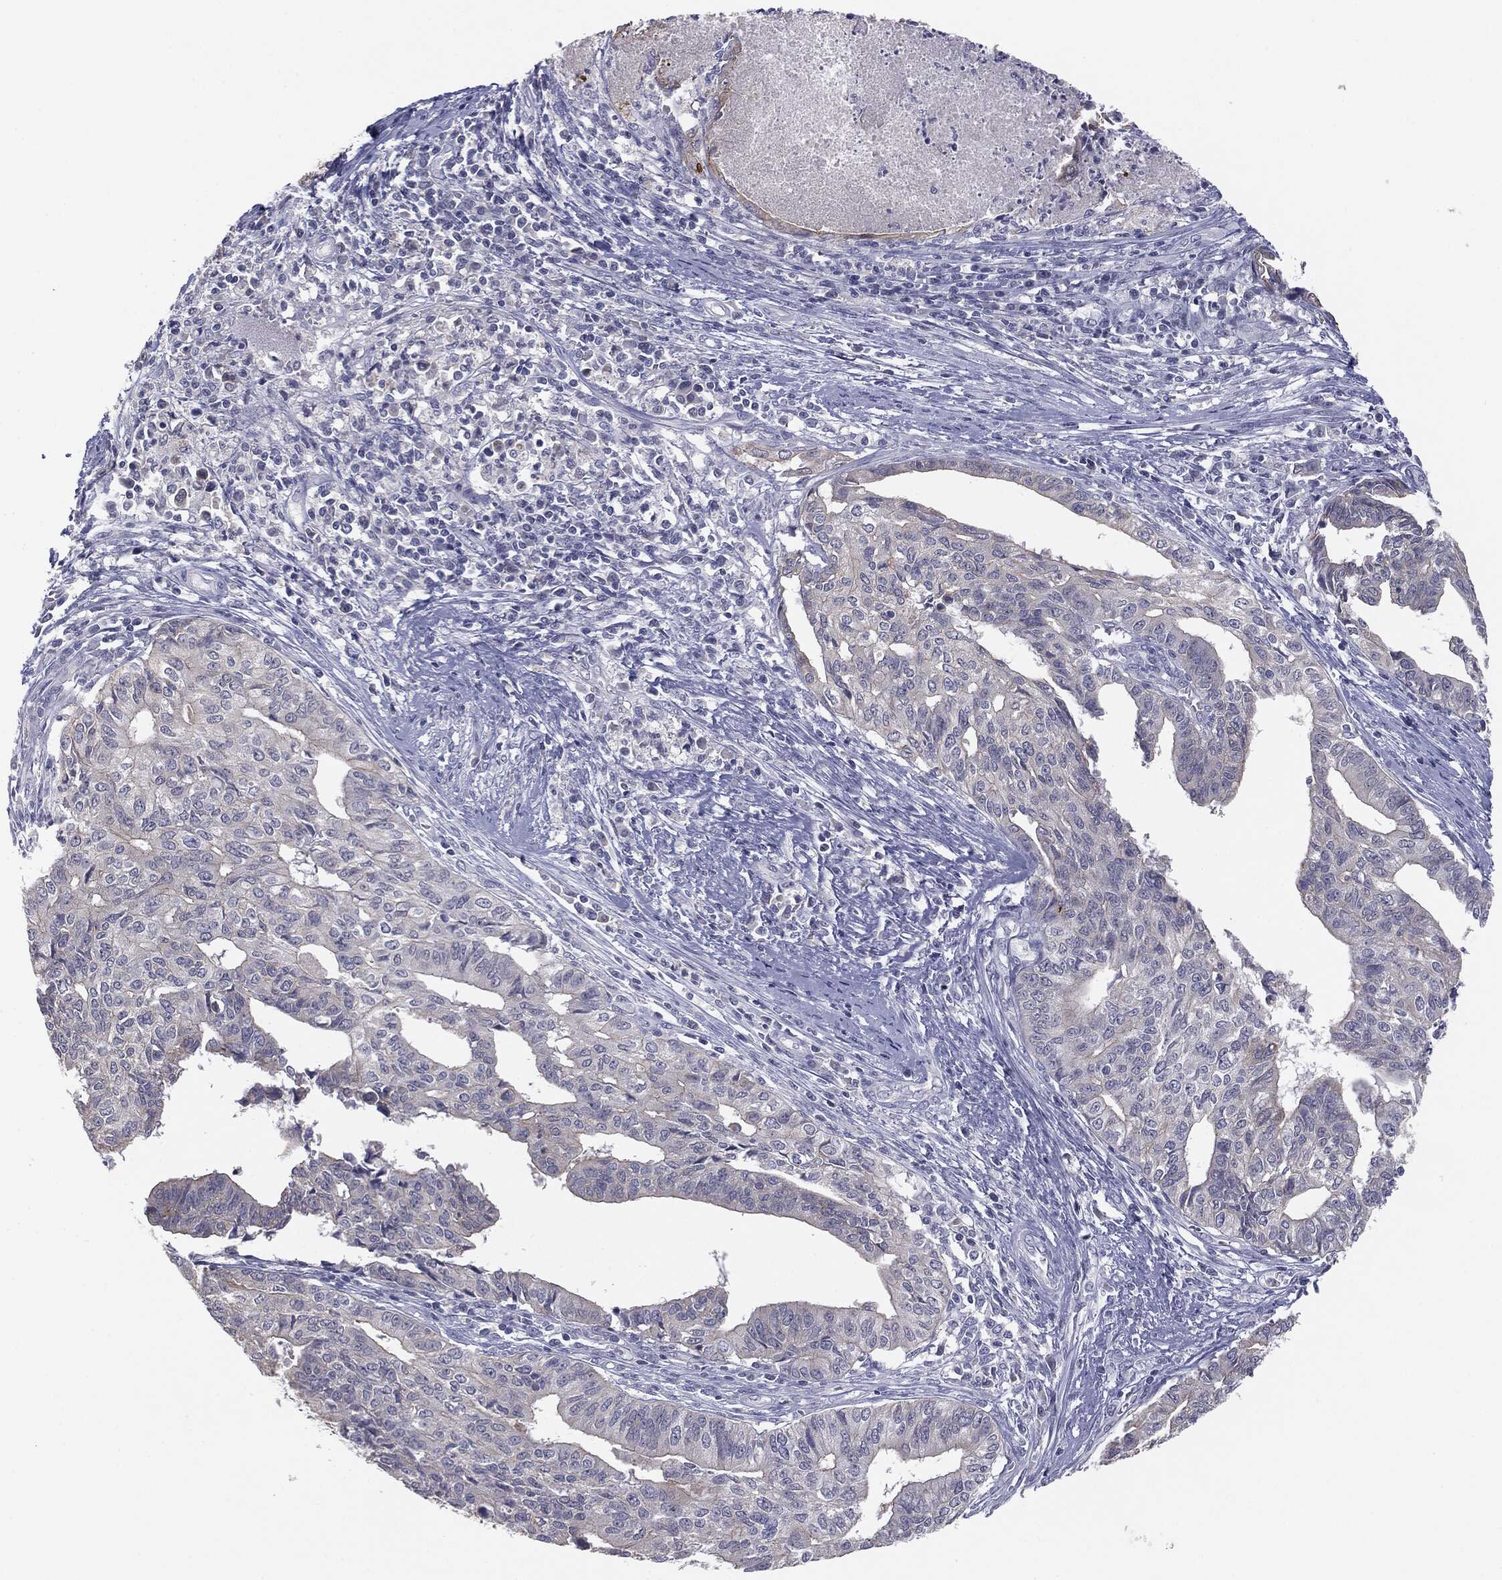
{"staining": {"intensity": "negative", "quantity": "none", "location": "none"}, "tissue": "endometrial cancer", "cell_type": "Tumor cells", "image_type": "cancer", "snomed": [{"axis": "morphology", "description": "Adenocarcinoma, NOS"}, {"axis": "topography", "description": "Endometrium"}], "caption": "Endometrial adenocarcinoma was stained to show a protein in brown. There is no significant expression in tumor cells.", "gene": "MUC1", "patient": {"sex": "female", "age": 65}}